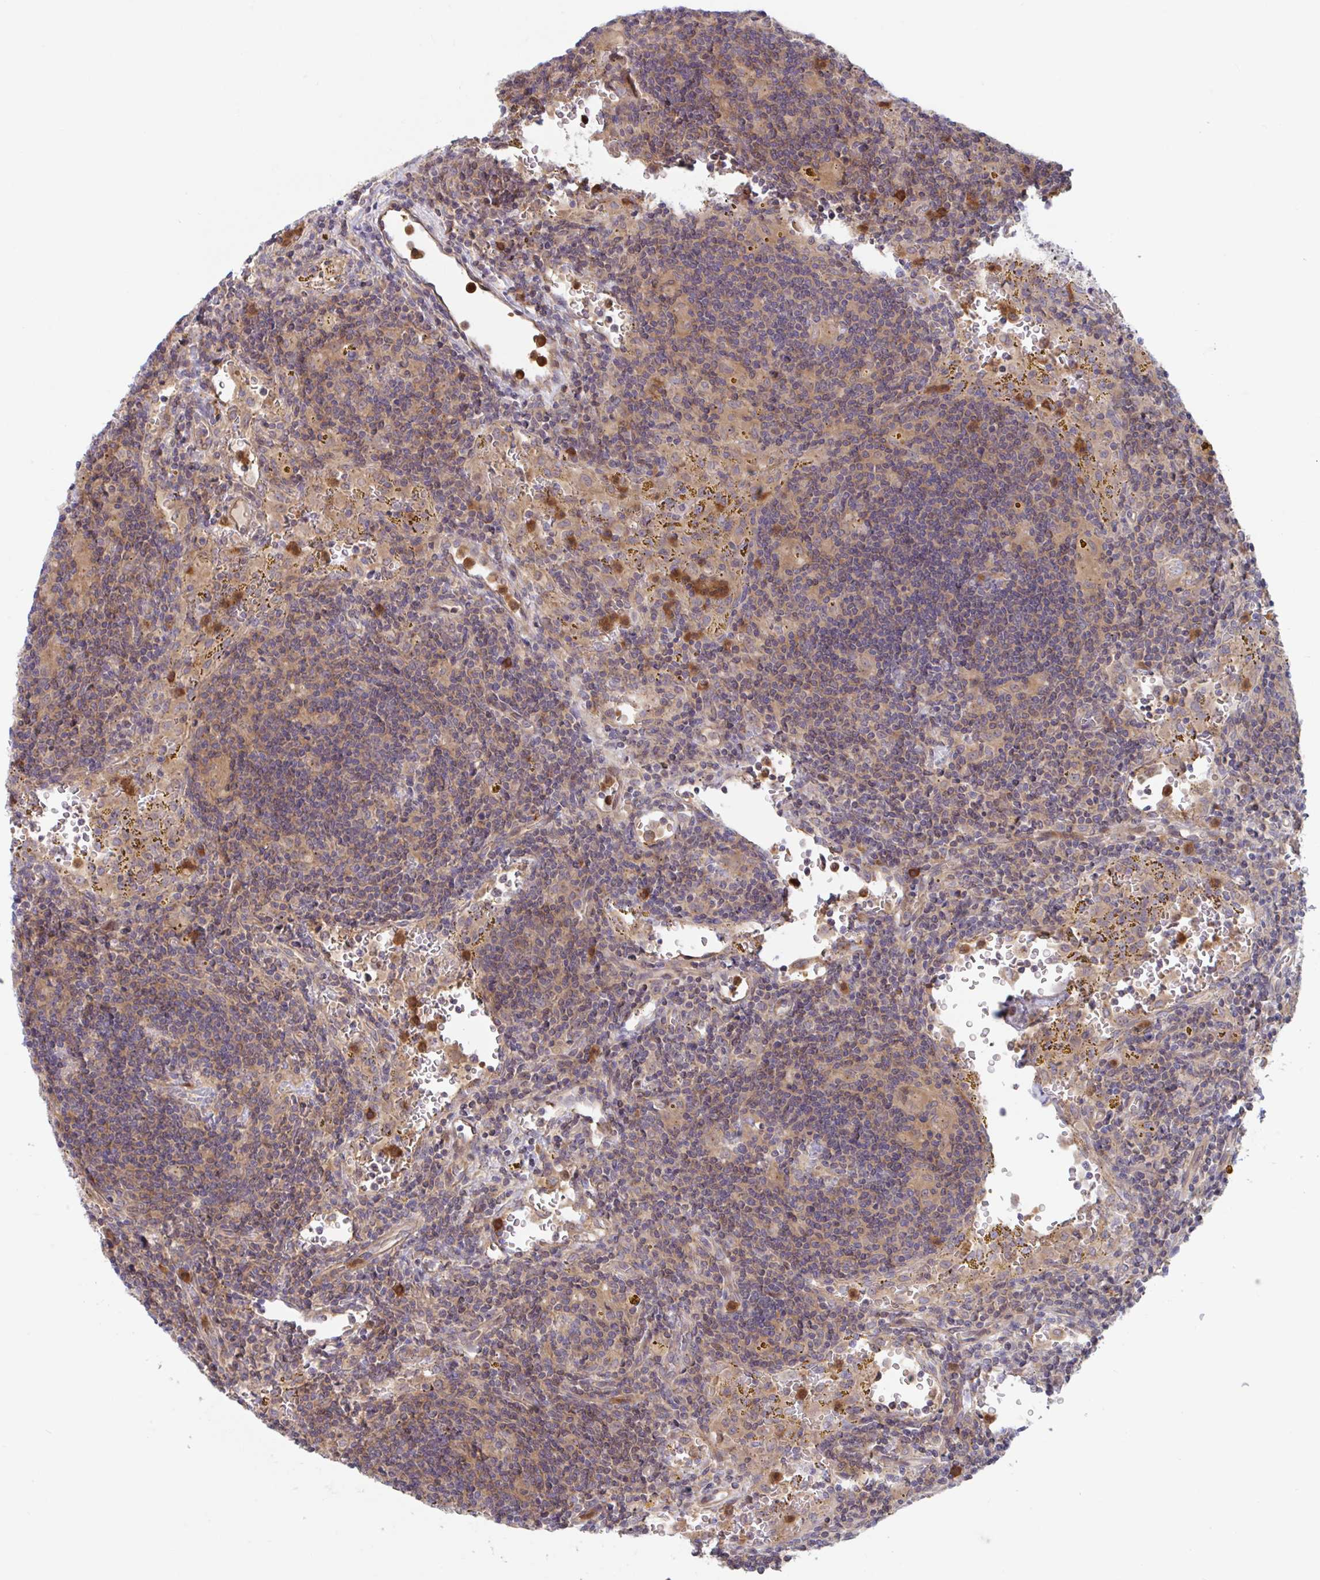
{"staining": {"intensity": "weak", "quantity": "25%-75%", "location": "cytoplasmic/membranous"}, "tissue": "lymphoma", "cell_type": "Tumor cells", "image_type": "cancer", "snomed": [{"axis": "morphology", "description": "Malignant lymphoma, non-Hodgkin's type, Low grade"}, {"axis": "topography", "description": "Spleen"}], "caption": "Immunohistochemistry photomicrograph of human lymphoma stained for a protein (brown), which demonstrates low levels of weak cytoplasmic/membranous positivity in approximately 25%-75% of tumor cells.", "gene": "LMNTD2", "patient": {"sex": "female", "age": 70}}